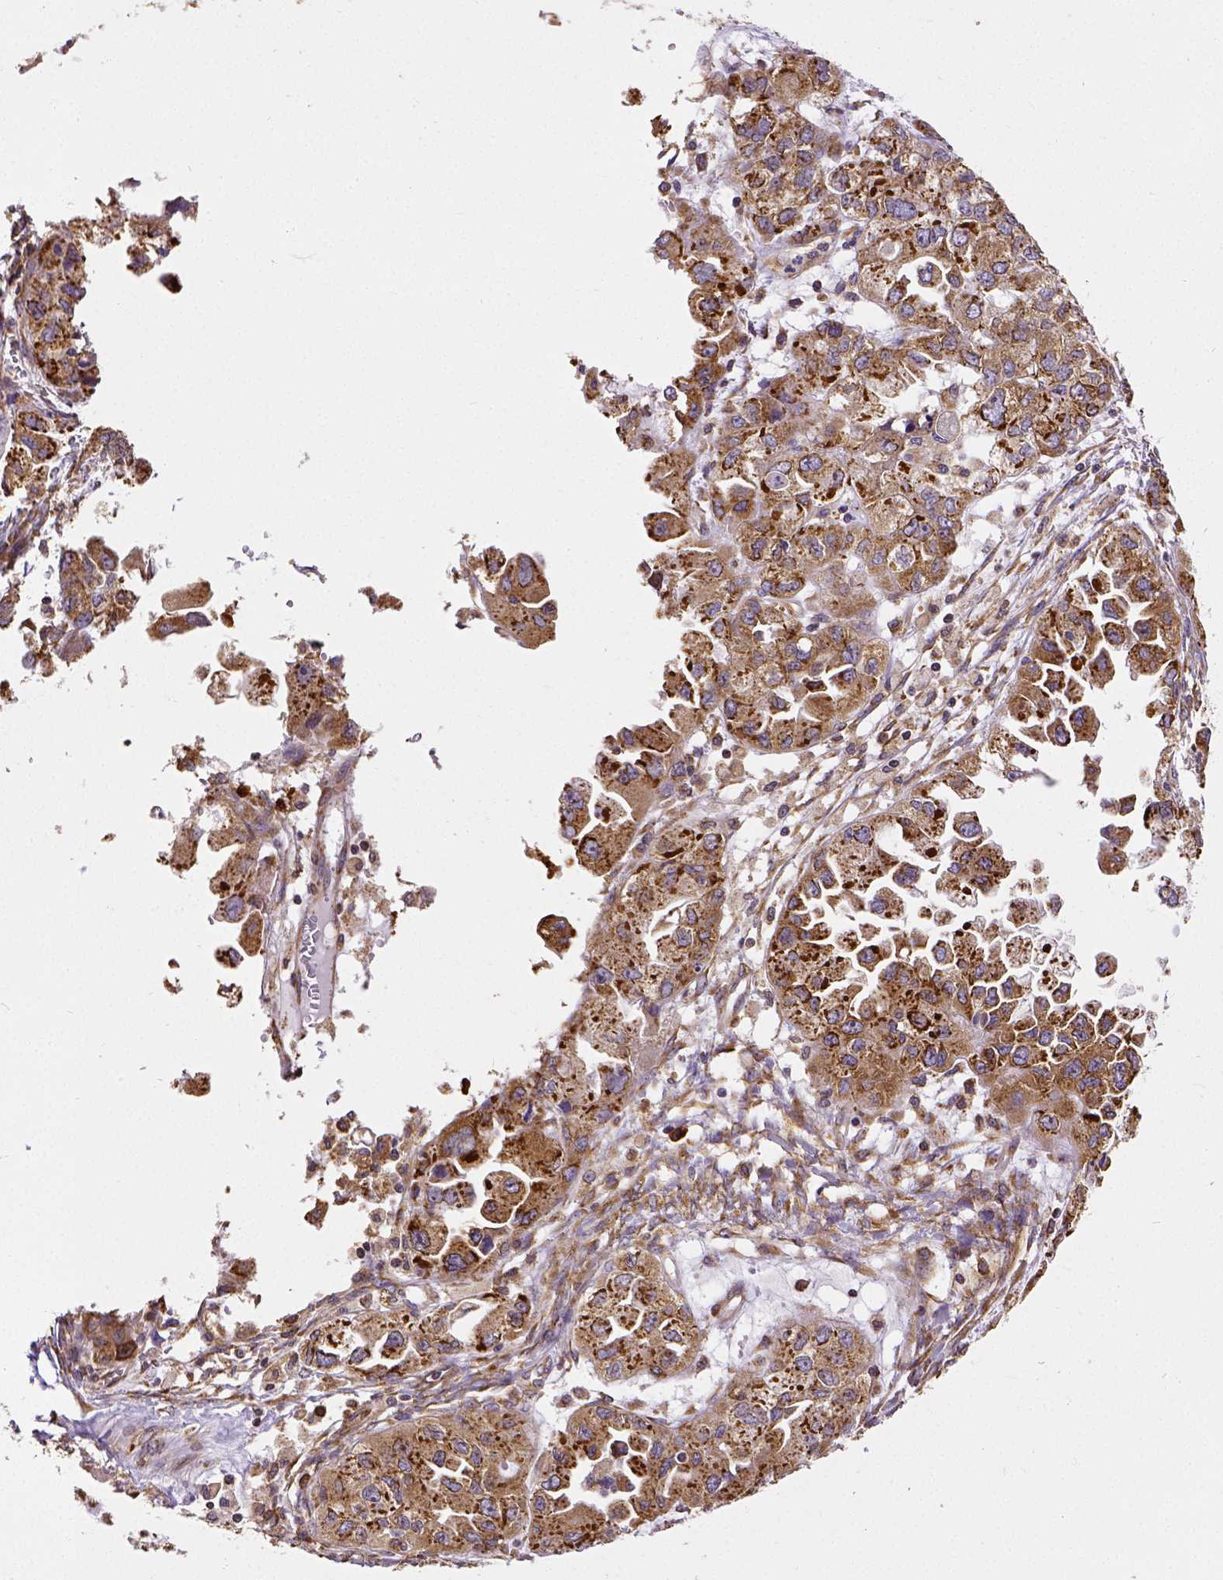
{"staining": {"intensity": "strong", "quantity": ">75%", "location": "cytoplasmic/membranous"}, "tissue": "ovarian cancer", "cell_type": "Tumor cells", "image_type": "cancer", "snomed": [{"axis": "morphology", "description": "Cystadenocarcinoma, serous, NOS"}, {"axis": "topography", "description": "Ovary"}], "caption": "IHC staining of ovarian cancer (serous cystadenocarcinoma), which shows high levels of strong cytoplasmic/membranous staining in approximately >75% of tumor cells indicating strong cytoplasmic/membranous protein expression. The staining was performed using DAB (3,3'-diaminobenzidine) (brown) for protein detection and nuclei were counterstained in hematoxylin (blue).", "gene": "MTDH", "patient": {"sex": "female", "age": 84}}